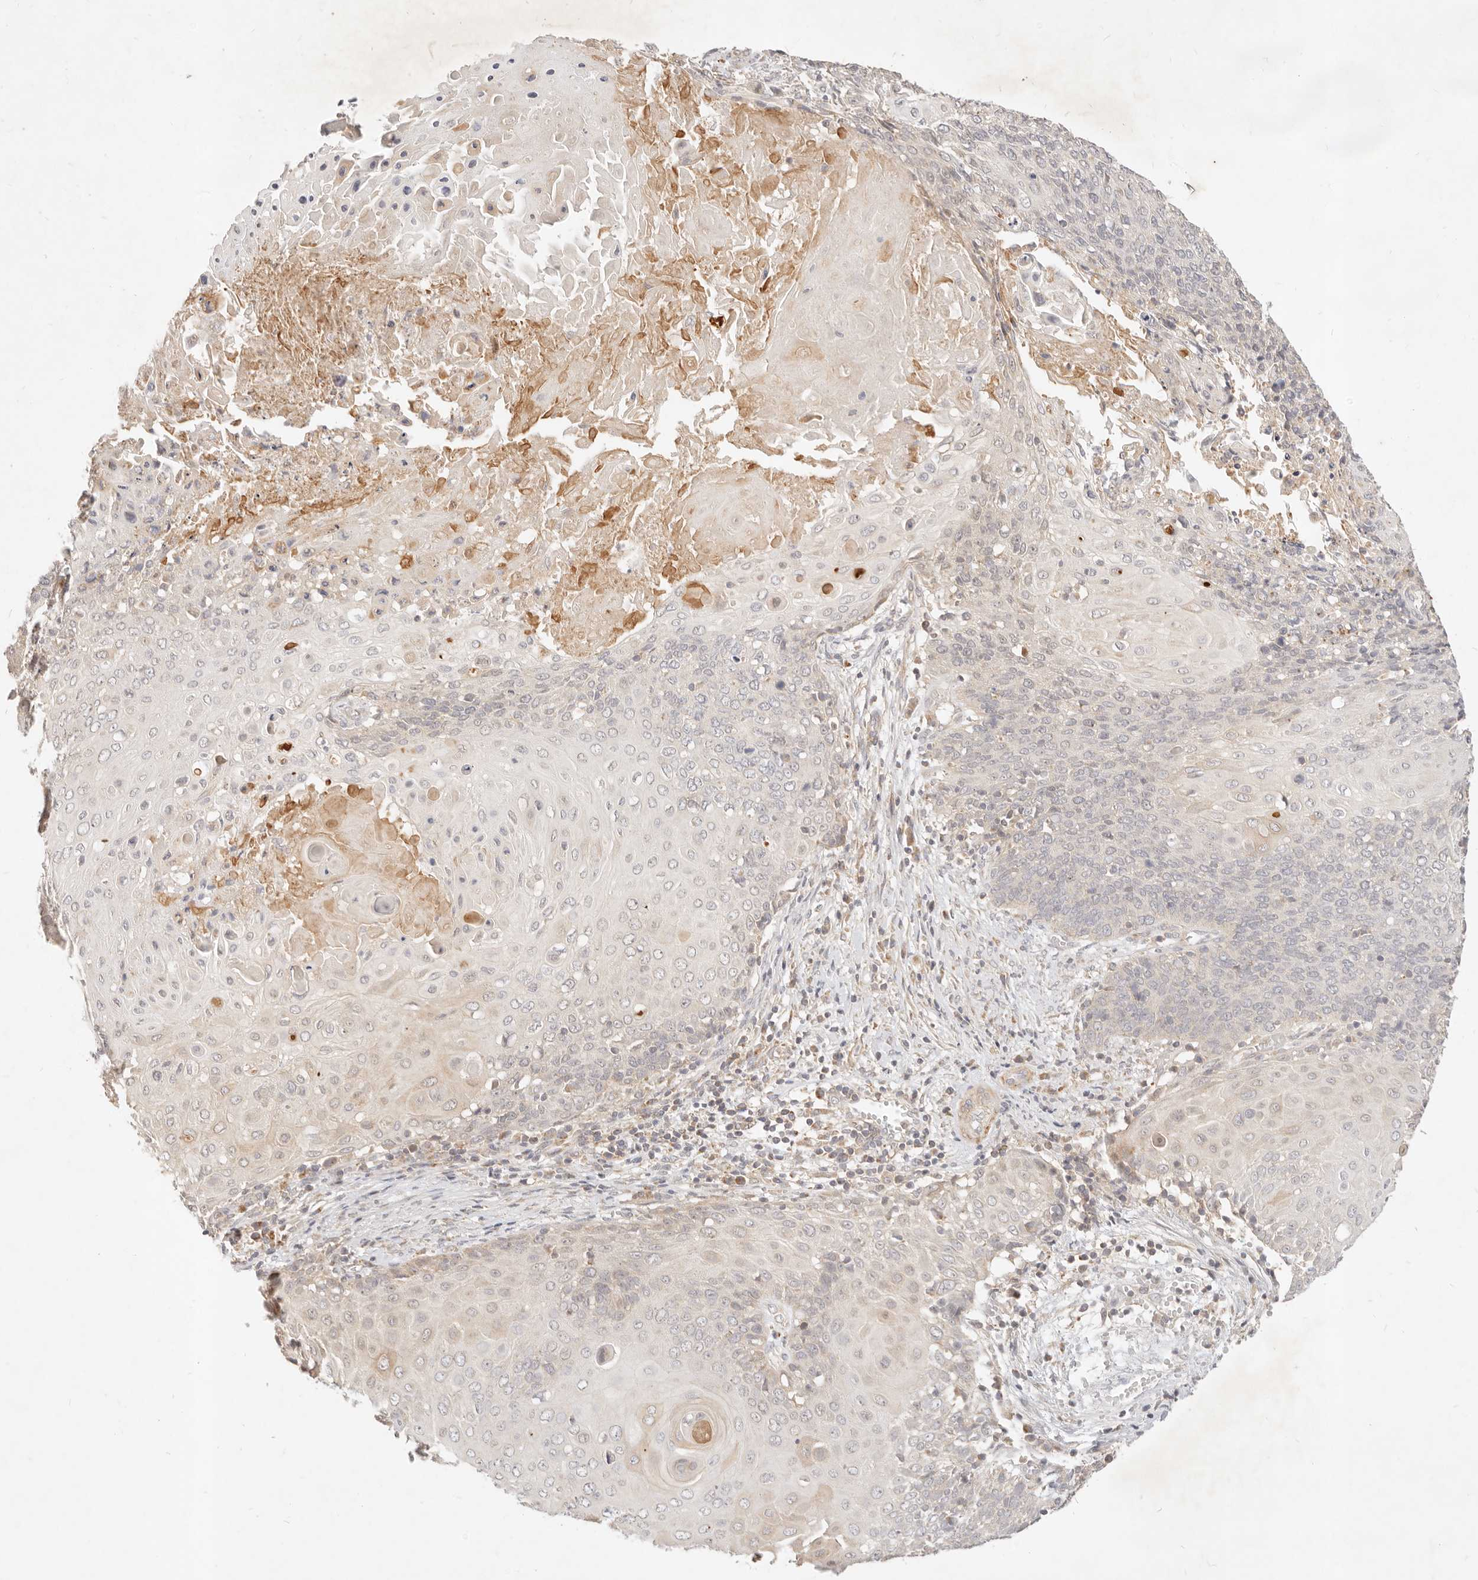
{"staining": {"intensity": "negative", "quantity": "none", "location": "none"}, "tissue": "cervical cancer", "cell_type": "Tumor cells", "image_type": "cancer", "snomed": [{"axis": "morphology", "description": "Squamous cell carcinoma, NOS"}, {"axis": "topography", "description": "Cervix"}], "caption": "Photomicrograph shows no protein staining in tumor cells of cervical cancer (squamous cell carcinoma) tissue.", "gene": "RUBCNL", "patient": {"sex": "female", "age": 39}}